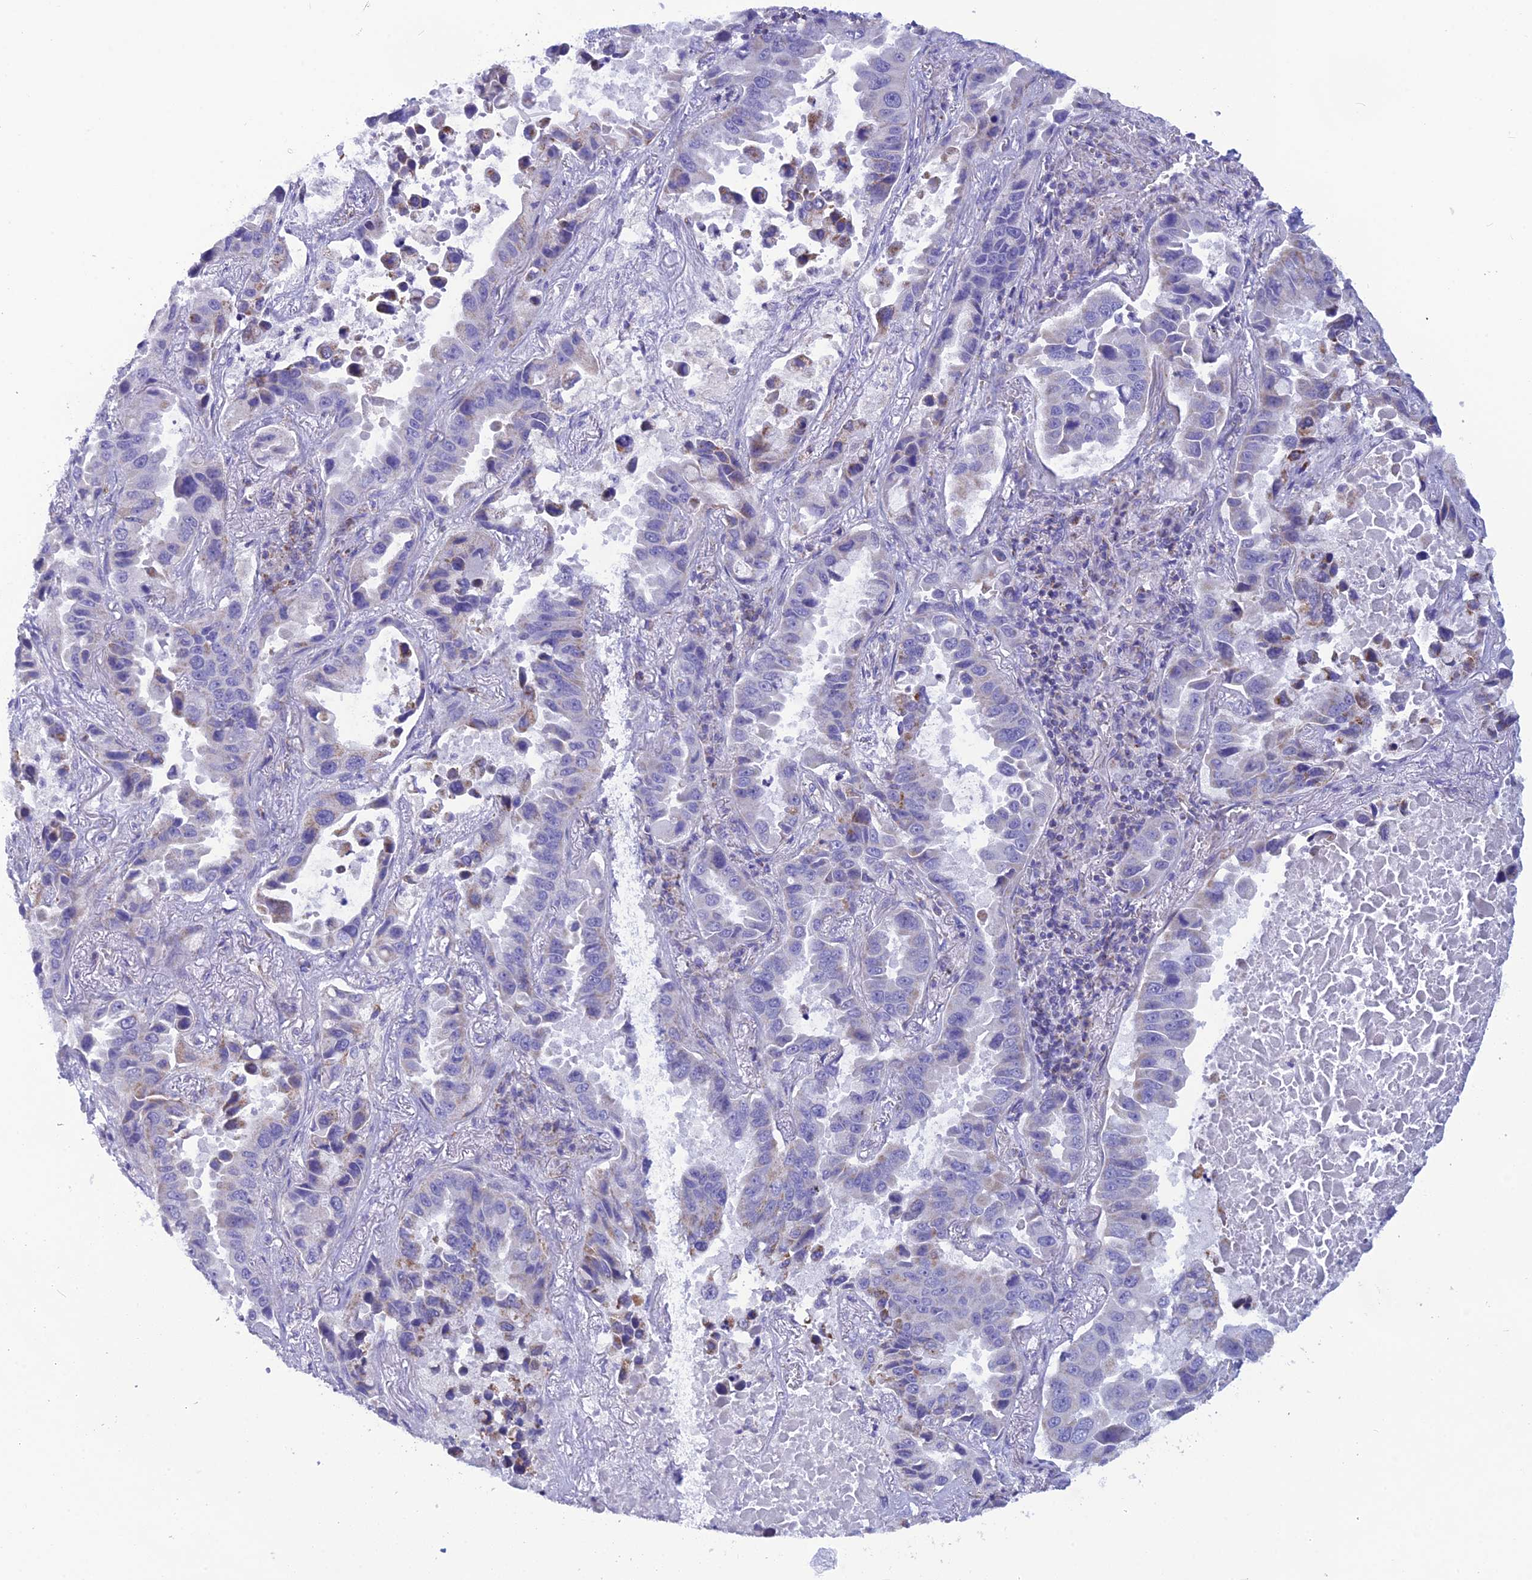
{"staining": {"intensity": "weak", "quantity": "<25%", "location": "cytoplasmic/membranous"}, "tissue": "lung cancer", "cell_type": "Tumor cells", "image_type": "cancer", "snomed": [{"axis": "morphology", "description": "Adenocarcinoma, NOS"}, {"axis": "topography", "description": "Lung"}], "caption": "DAB (3,3'-diaminobenzidine) immunohistochemical staining of lung cancer (adenocarcinoma) displays no significant staining in tumor cells.", "gene": "POMGNT1", "patient": {"sex": "male", "age": 64}}